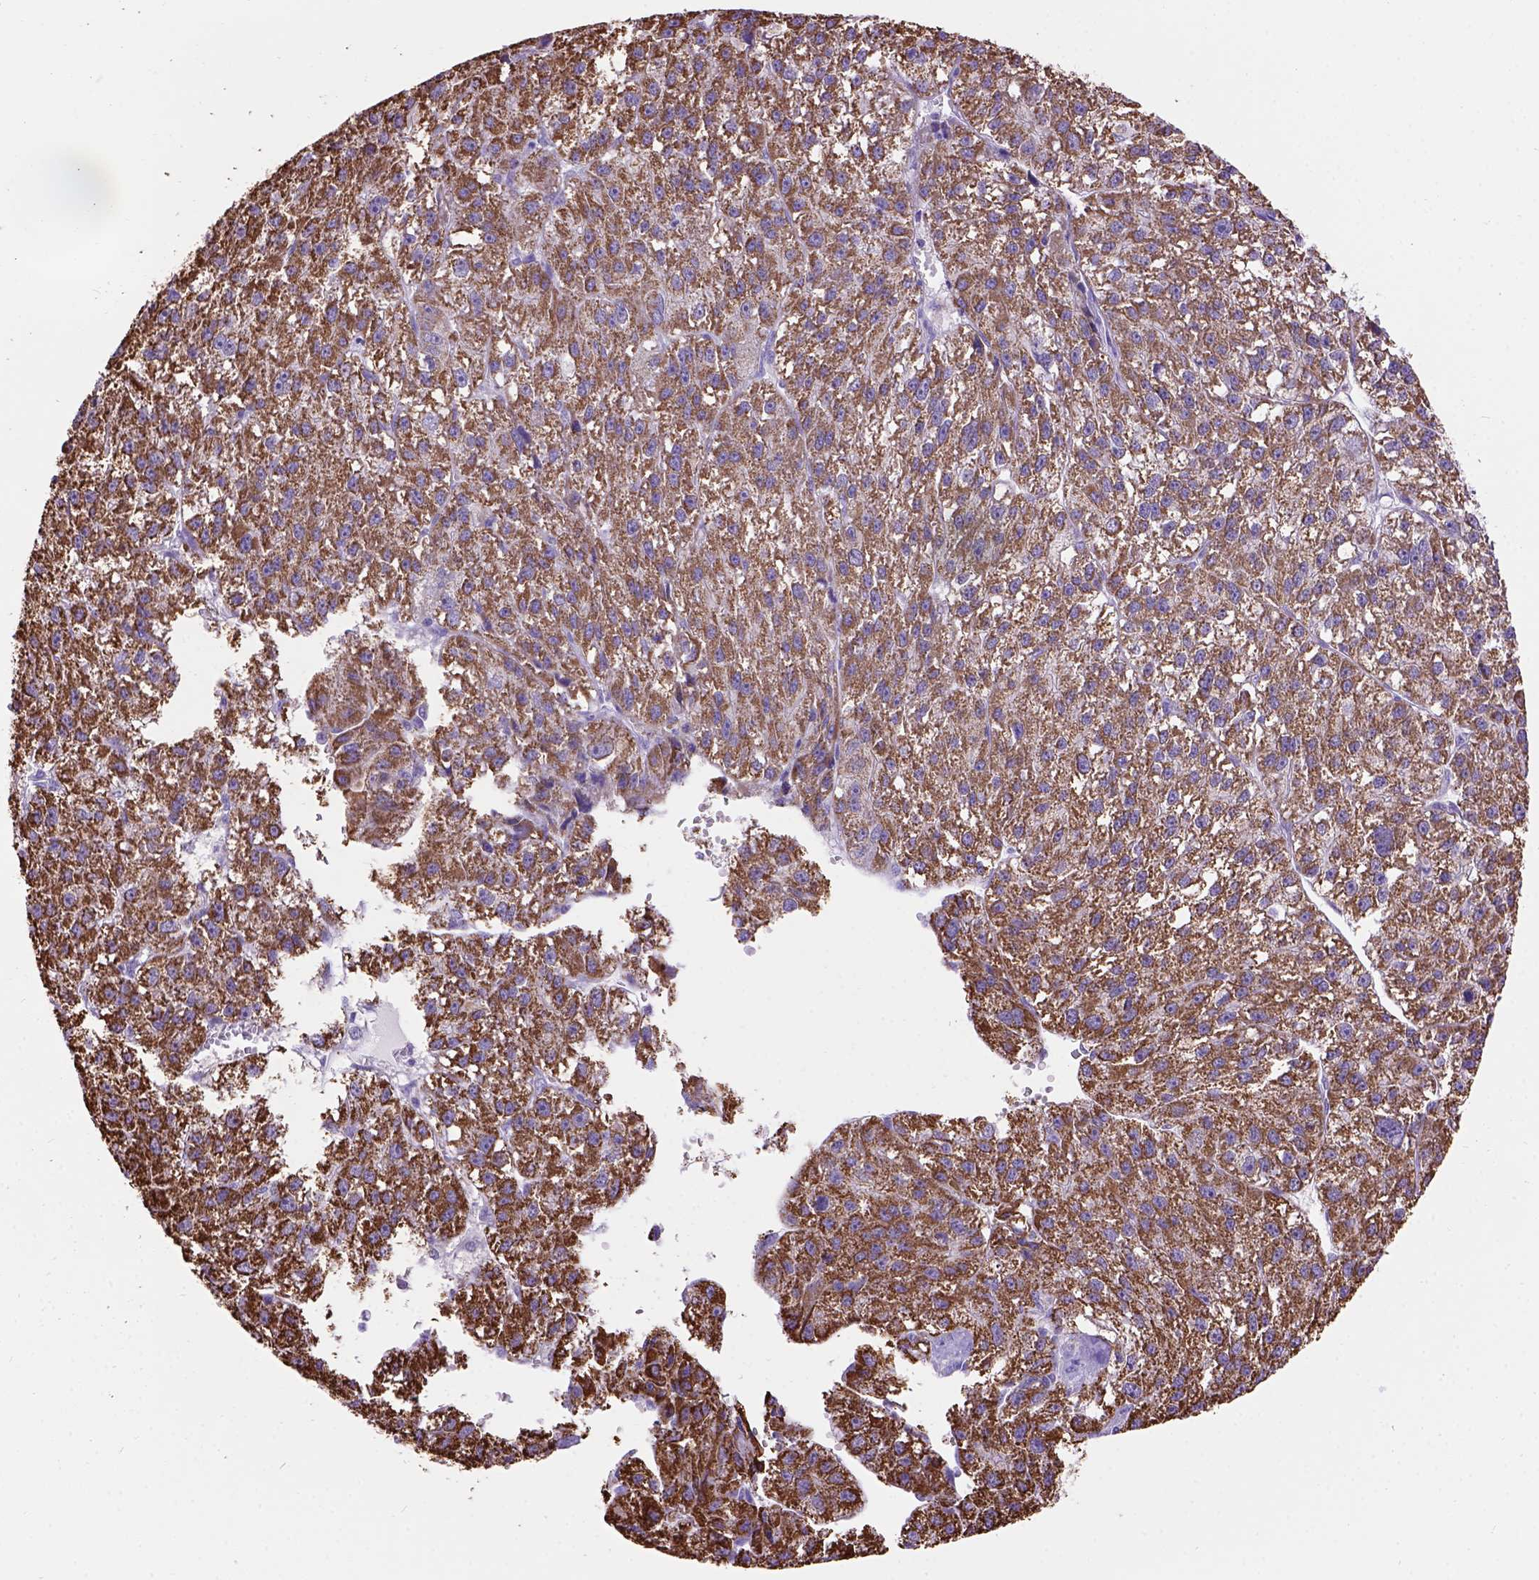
{"staining": {"intensity": "strong", "quantity": ">75%", "location": "cytoplasmic/membranous"}, "tissue": "liver cancer", "cell_type": "Tumor cells", "image_type": "cancer", "snomed": [{"axis": "morphology", "description": "Carcinoma, Hepatocellular, NOS"}, {"axis": "topography", "description": "Liver"}], "caption": "This histopathology image displays immunohistochemistry (IHC) staining of liver cancer (hepatocellular carcinoma), with high strong cytoplasmic/membranous positivity in about >75% of tumor cells.", "gene": "L2HGDH", "patient": {"sex": "female", "age": 70}}